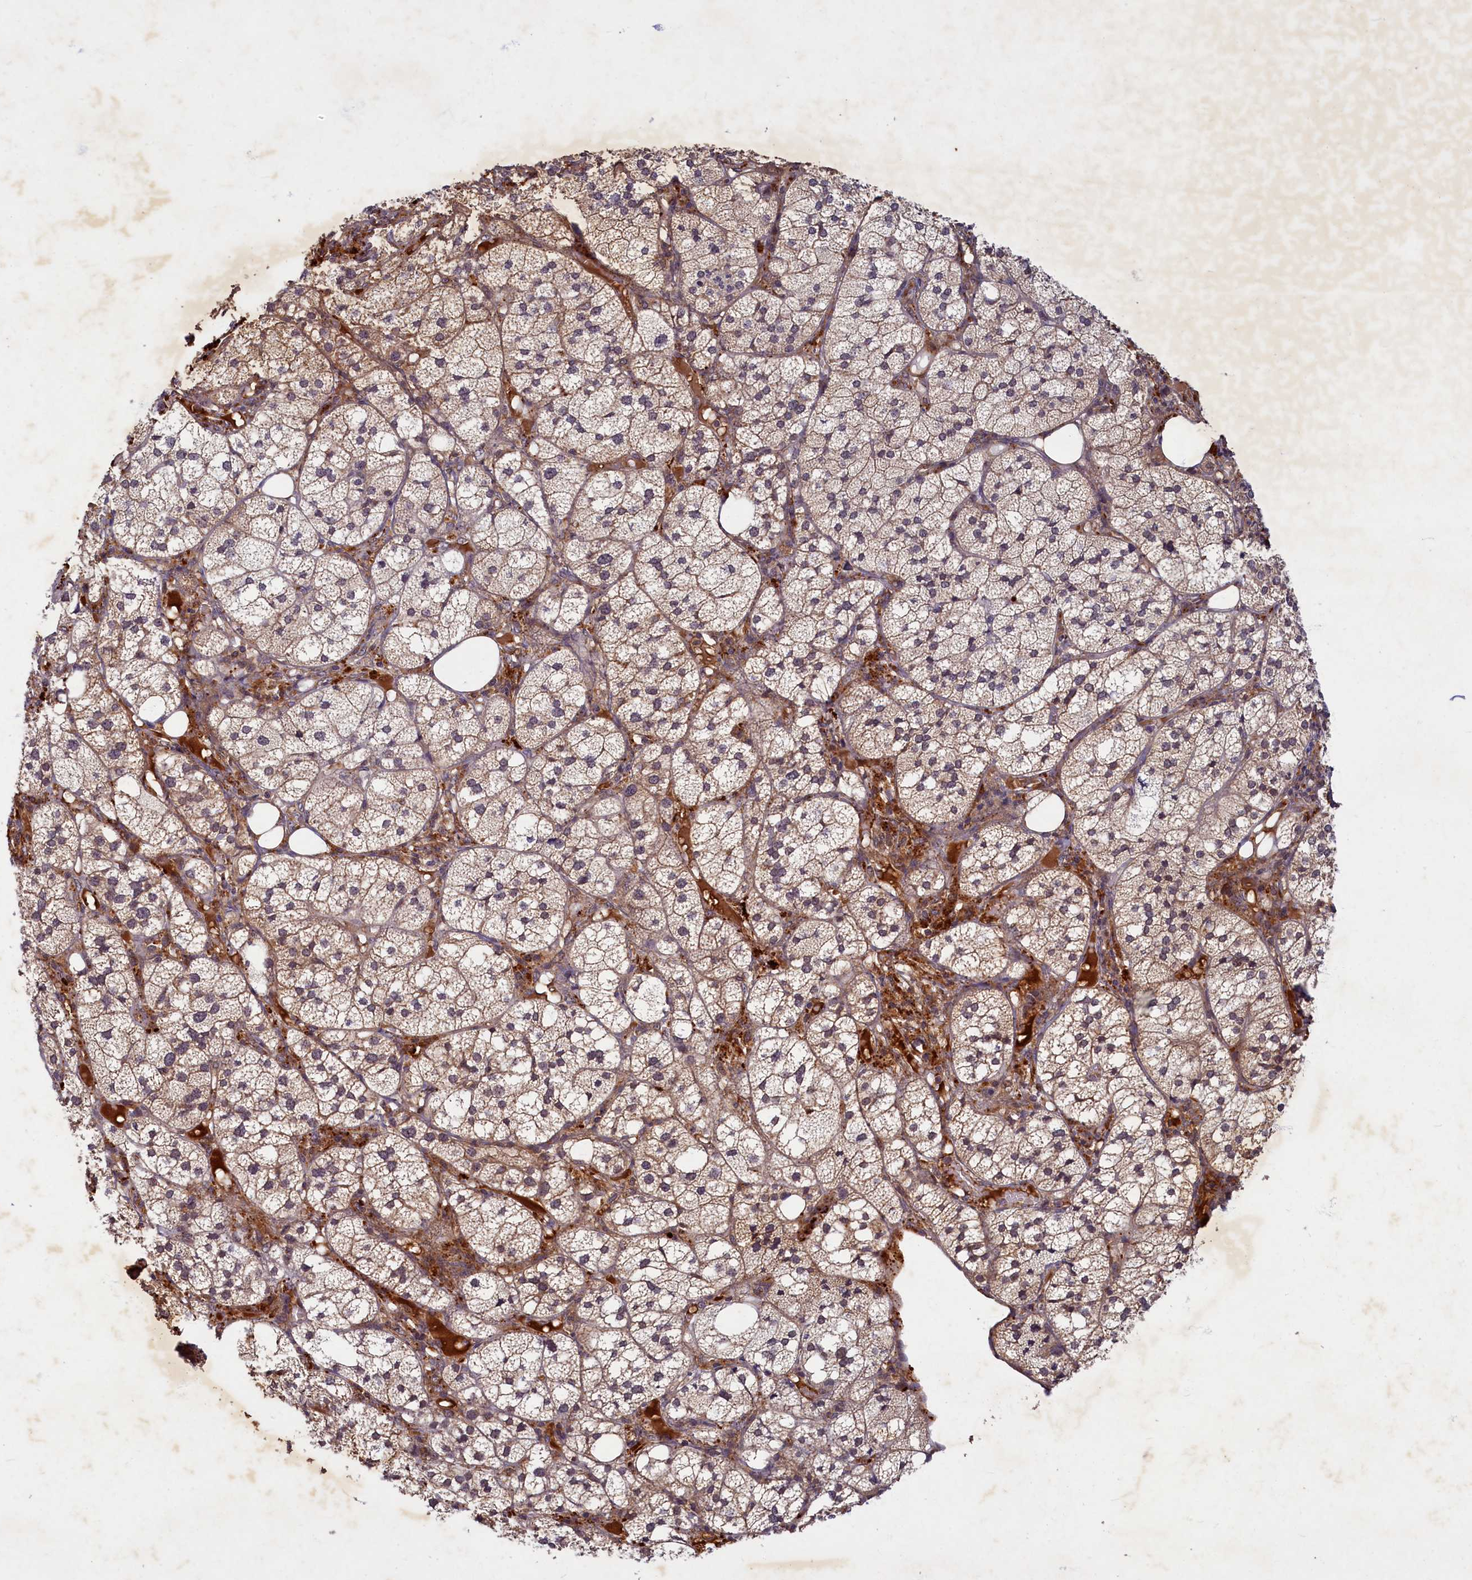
{"staining": {"intensity": "moderate", "quantity": ">75%", "location": "cytoplasmic/membranous"}, "tissue": "adrenal gland", "cell_type": "Glandular cells", "image_type": "normal", "snomed": [{"axis": "morphology", "description": "Normal tissue, NOS"}, {"axis": "topography", "description": "Adrenal gland"}], "caption": "Protein staining by IHC reveals moderate cytoplasmic/membranous positivity in approximately >75% of glandular cells in unremarkable adrenal gland.", "gene": "BICD1", "patient": {"sex": "female", "age": 61}}